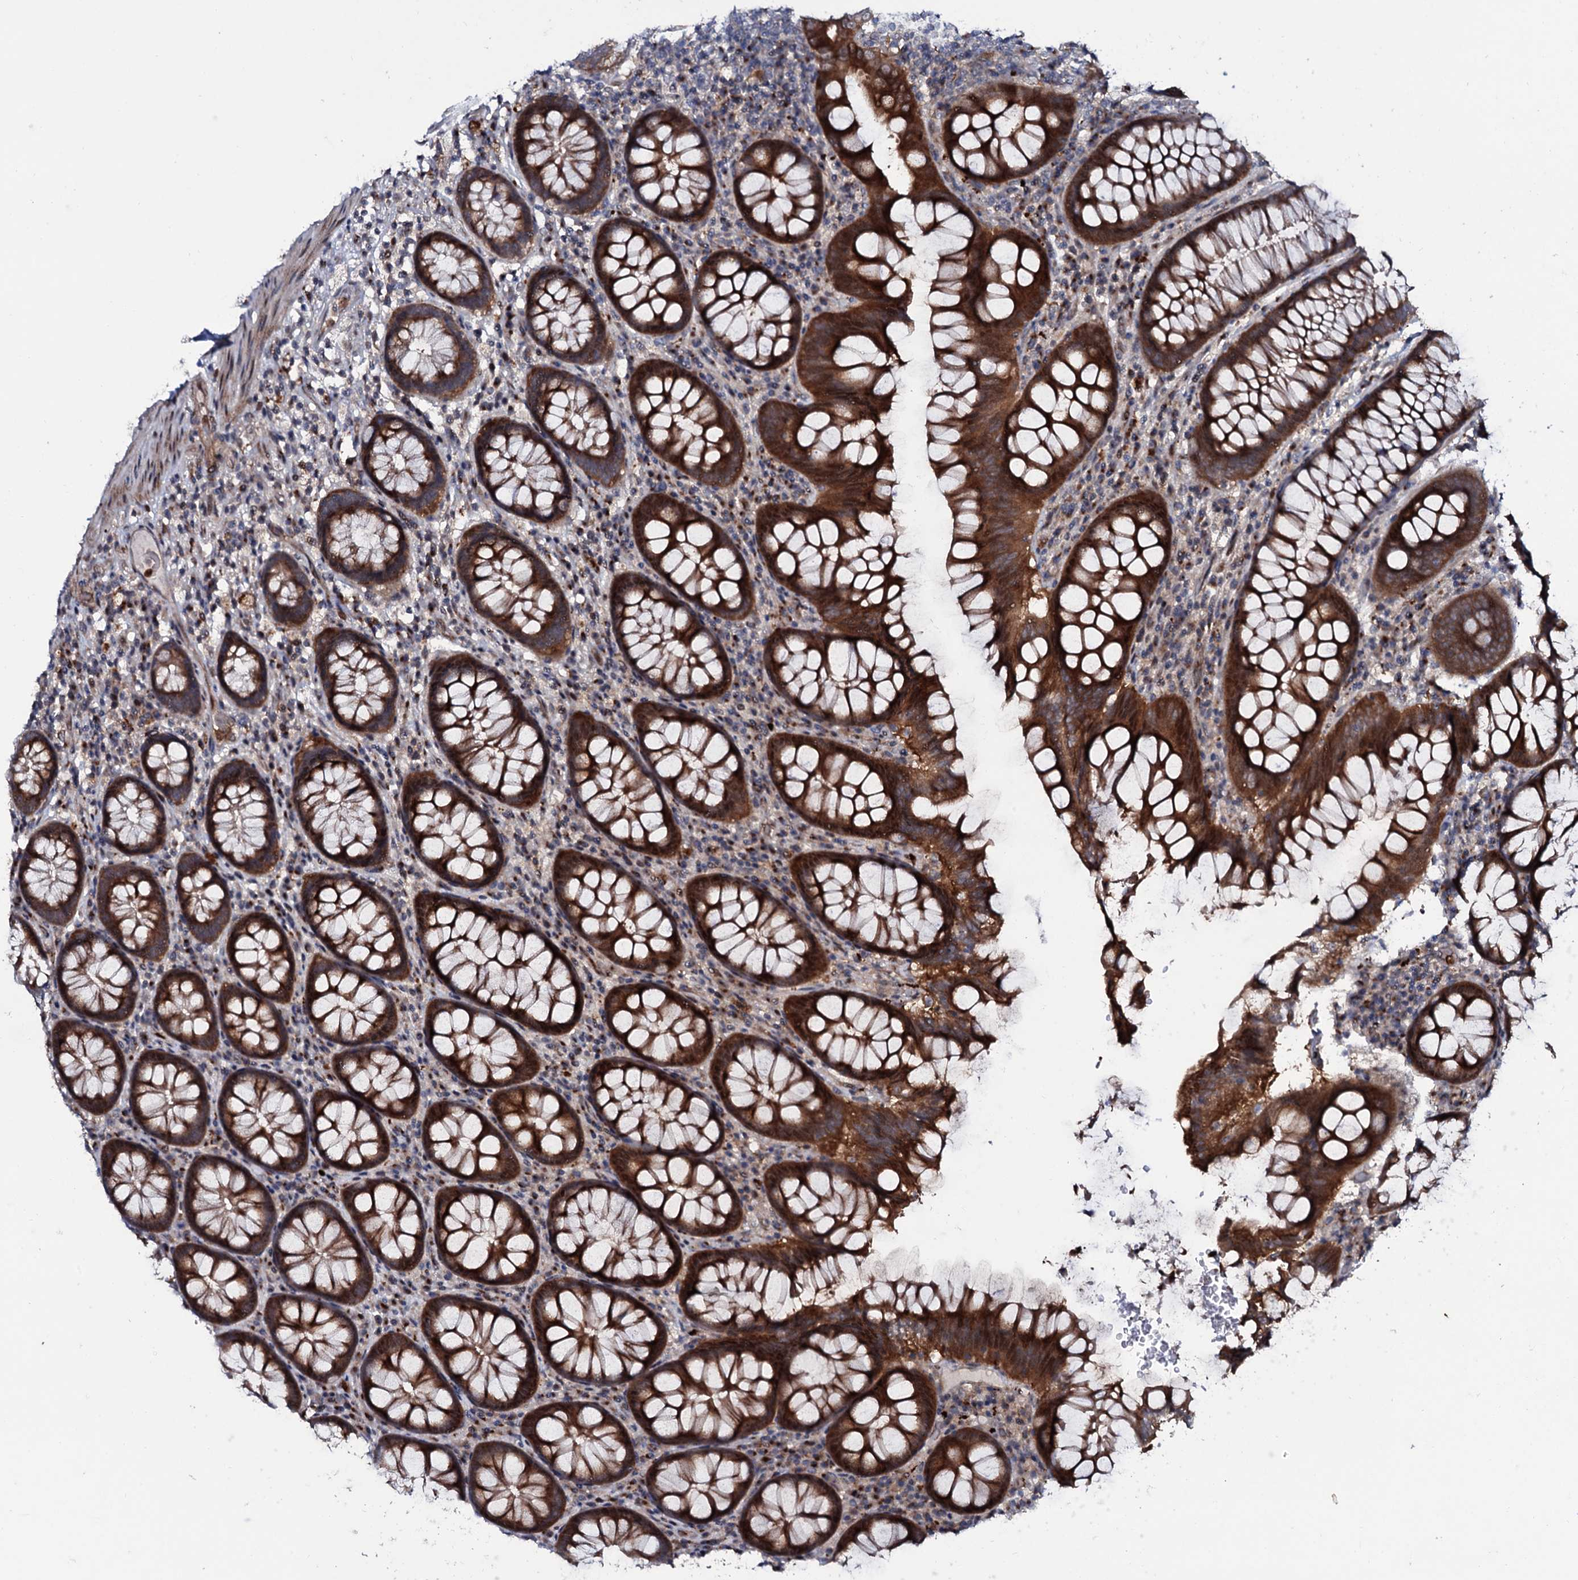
{"staining": {"intensity": "negative", "quantity": "none", "location": "none"}, "tissue": "colon", "cell_type": "Endothelial cells", "image_type": "normal", "snomed": [{"axis": "morphology", "description": "Normal tissue, NOS"}, {"axis": "topography", "description": "Colon"}], "caption": "High power microscopy micrograph of an IHC micrograph of unremarkable colon, revealing no significant expression in endothelial cells. The staining is performed using DAB brown chromogen with nuclei counter-stained in using hematoxylin.", "gene": "COG6", "patient": {"sex": "female", "age": 79}}